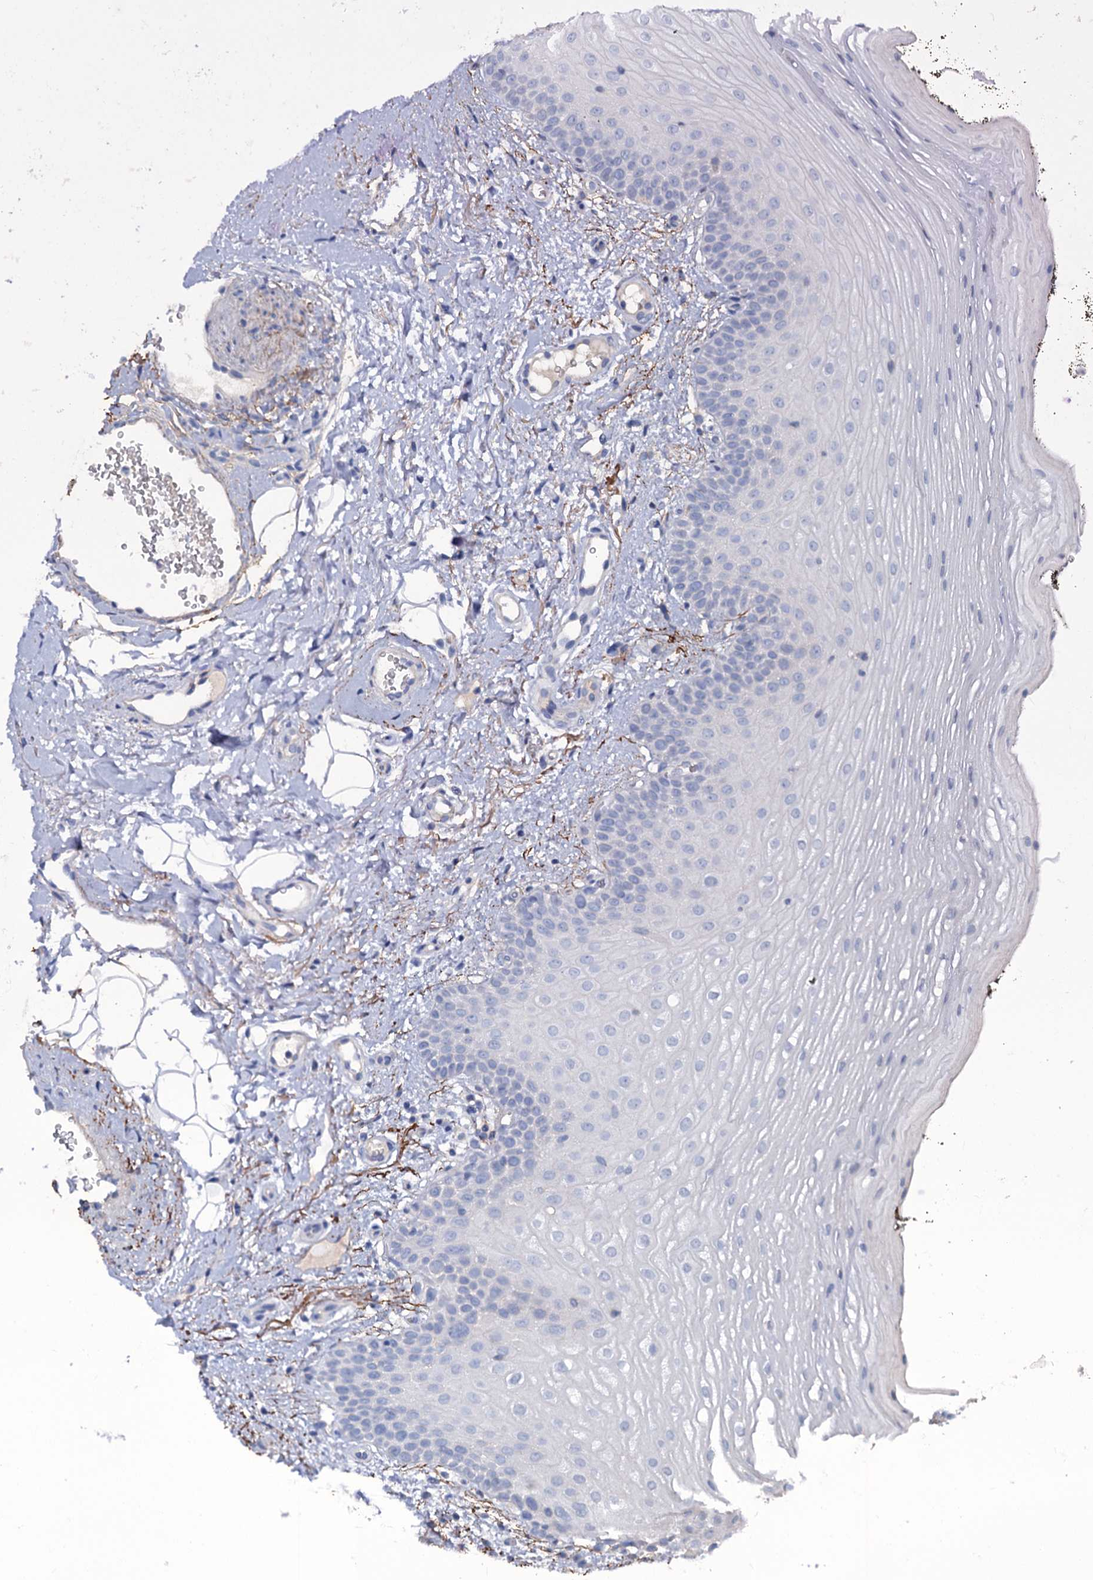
{"staining": {"intensity": "negative", "quantity": "none", "location": "none"}, "tissue": "oral mucosa", "cell_type": "Squamous epithelial cells", "image_type": "normal", "snomed": [{"axis": "morphology", "description": "No evidence of malignacy"}, {"axis": "topography", "description": "Oral tissue"}, {"axis": "topography", "description": "Head-Neck"}], "caption": "DAB immunohistochemical staining of normal human oral mucosa shows no significant expression in squamous epithelial cells.", "gene": "URAD", "patient": {"sex": "male", "age": 68}}